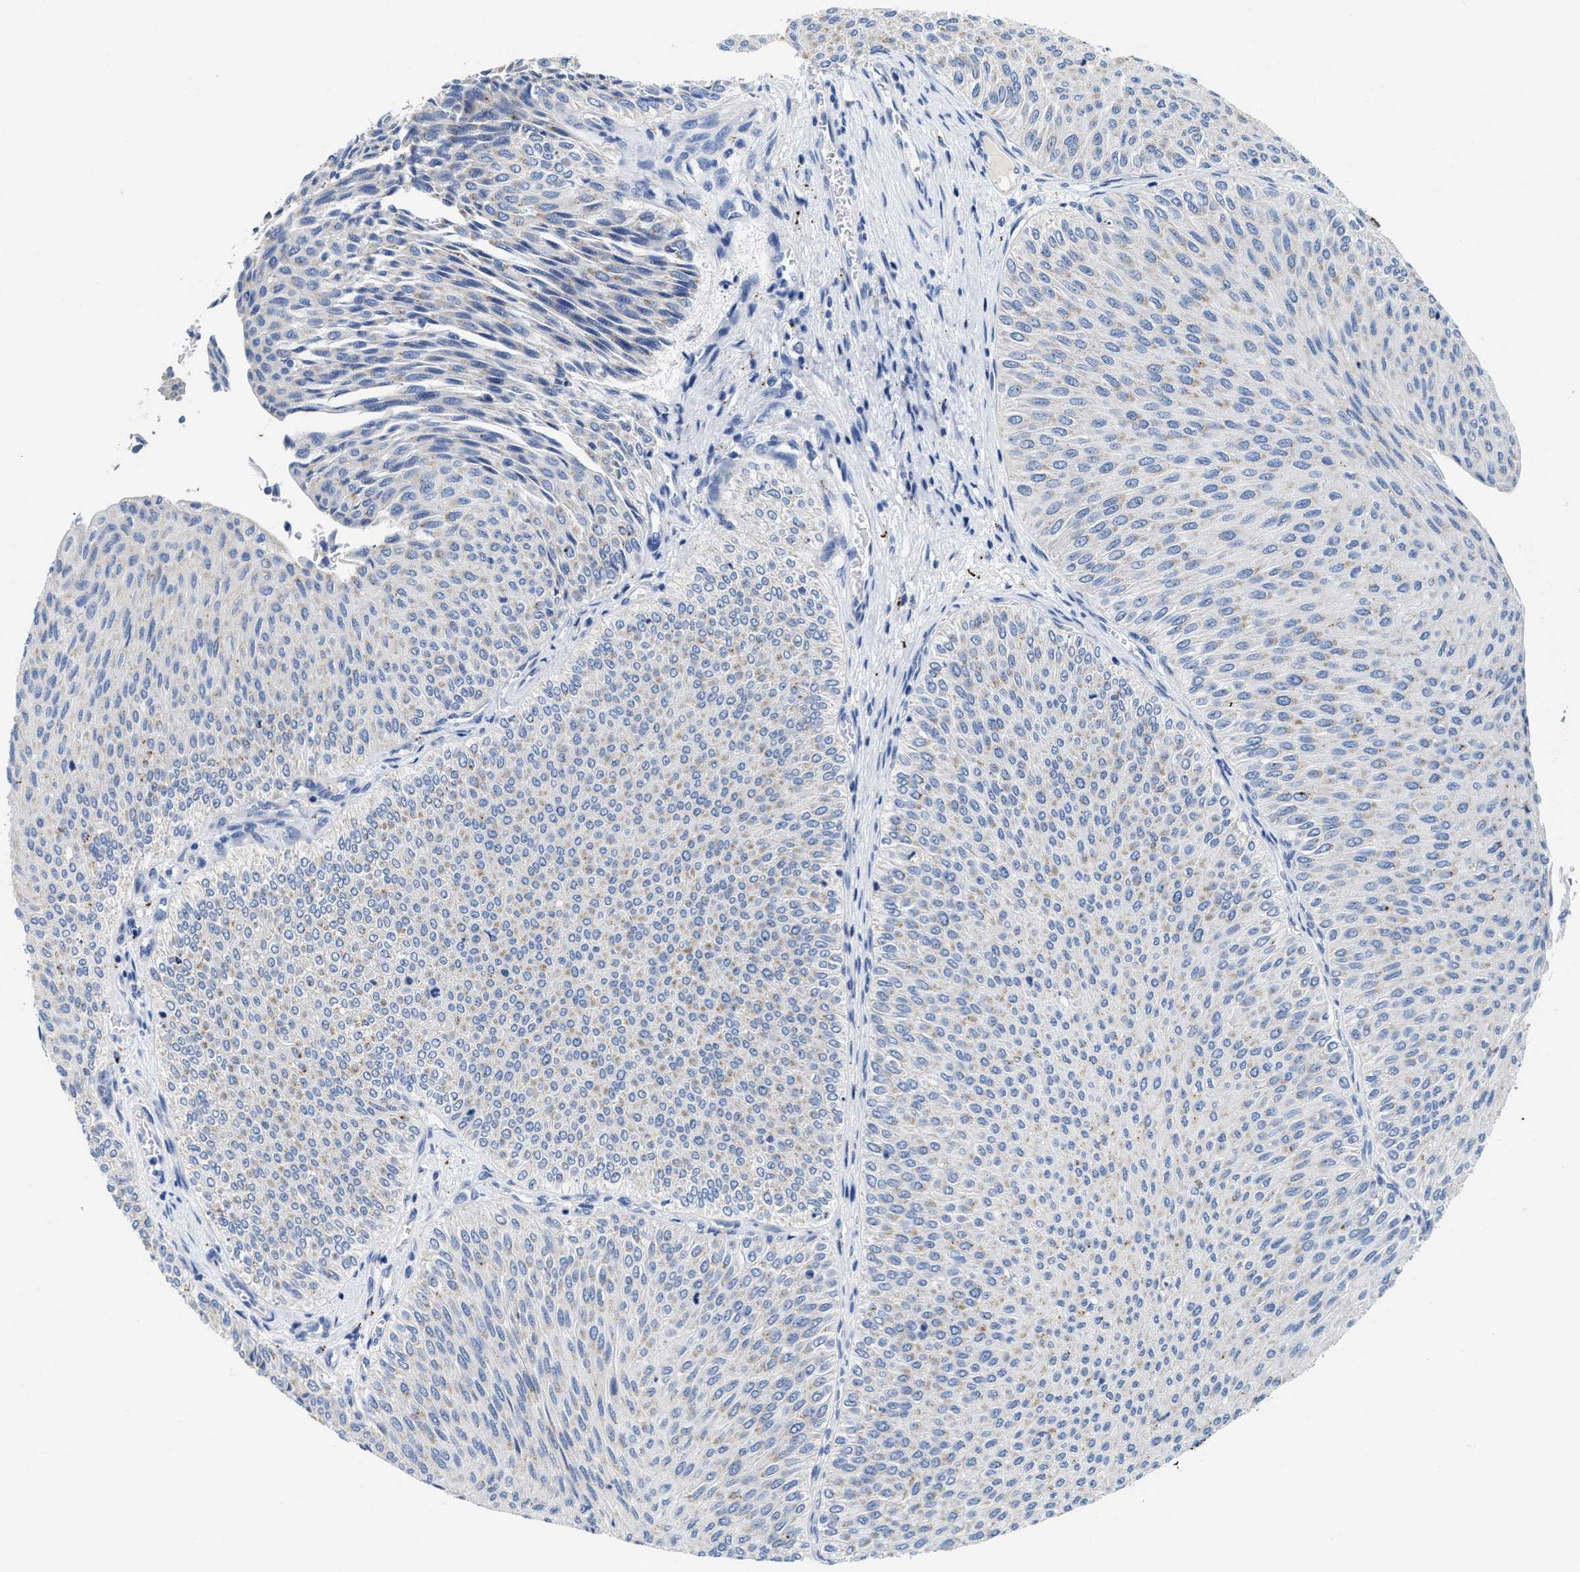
{"staining": {"intensity": "negative", "quantity": "none", "location": "none"}, "tissue": "urothelial cancer", "cell_type": "Tumor cells", "image_type": "cancer", "snomed": [{"axis": "morphology", "description": "Urothelial carcinoma, Low grade"}, {"axis": "topography", "description": "Urinary bladder"}], "caption": "Immunohistochemistry (IHC) micrograph of urothelial cancer stained for a protein (brown), which exhibits no staining in tumor cells.", "gene": "TBRG4", "patient": {"sex": "male", "age": 78}}